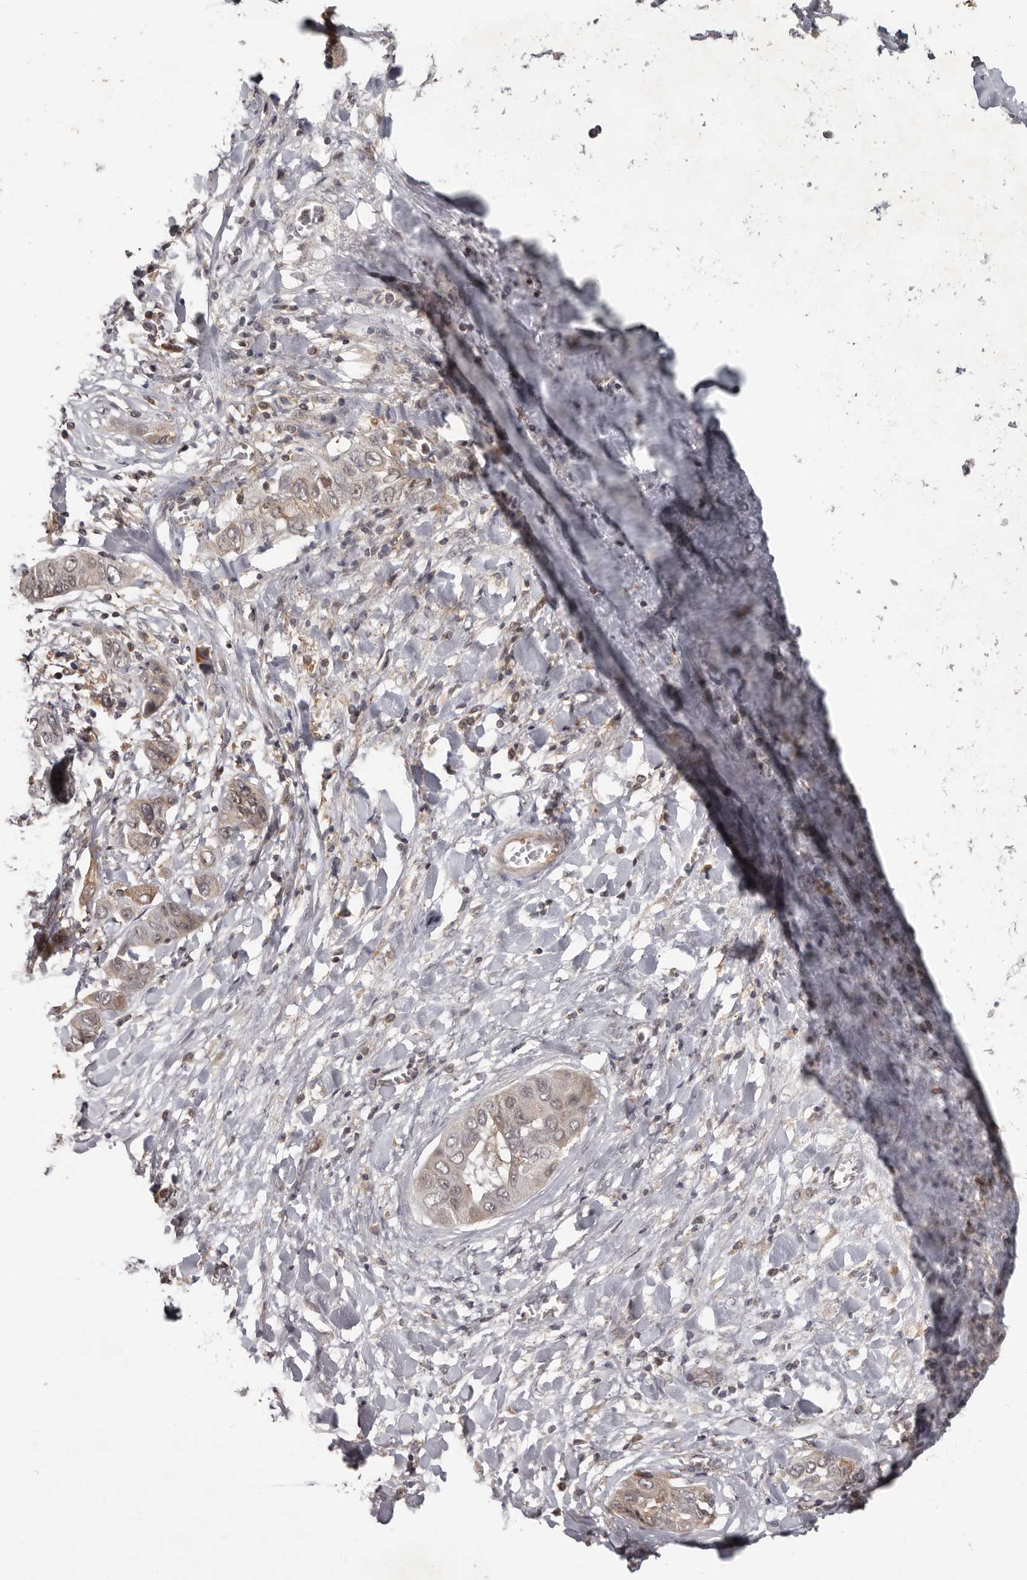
{"staining": {"intensity": "weak", "quantity": "25%-75%", "location": "cytoplasmic/membranous"}, "tissue": "liver cancer", "cell_type": "Tumor cells", "image_type": "cancer", "snomed": [{"axis": "morphology", "description": "Cholangiocarcinoma"}, {"axis": "topography", "description": "Liver"}], "caption": "DAB immunohistochemical staining of human liver cancer (cholangiocarcinoma) shows weak cytoplasmic/membranous protein positivity in about 25%-75% of tumor cells.", "gene": "ANKRD44", "patient": {"sex": "female", "age": 52}}